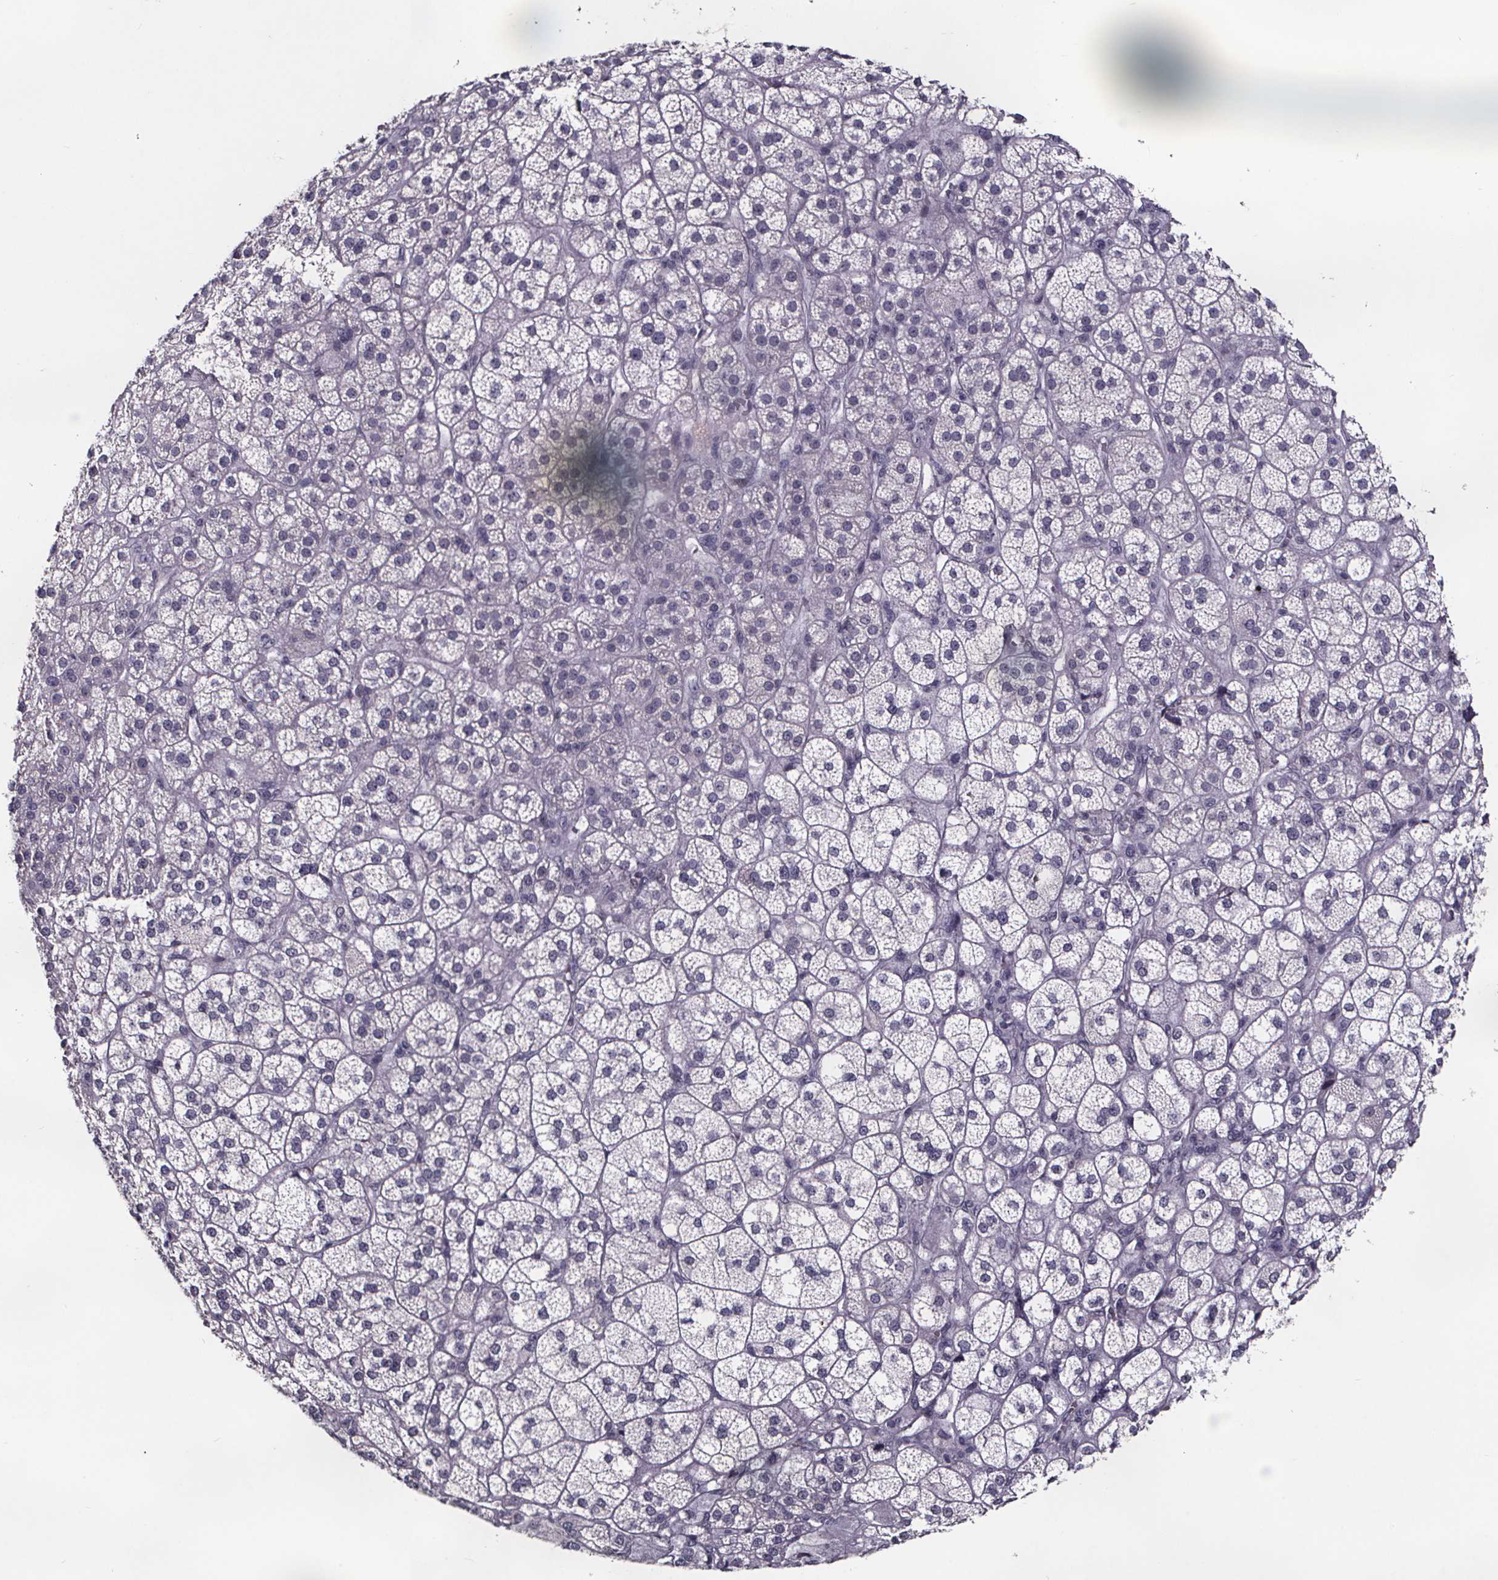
{"staining": {"intensity": "negative", "quantity": "none", "location": "none"}, "tissue": "adrenal gland", "cell_type": "Glandular cells", "image_type": "normal", "snomed": [{"axis": "morphology", "description": "Normal tissue, NOS"}, {"axis": "topography", "description": "Adrenal gland"}], "caption": "Glandular cells show no significant protein expression in unremarkable adrenal gland. Nuclei are stained in blue.", "gene": "AR", "patient": {"sex": "female", "age": 60}}